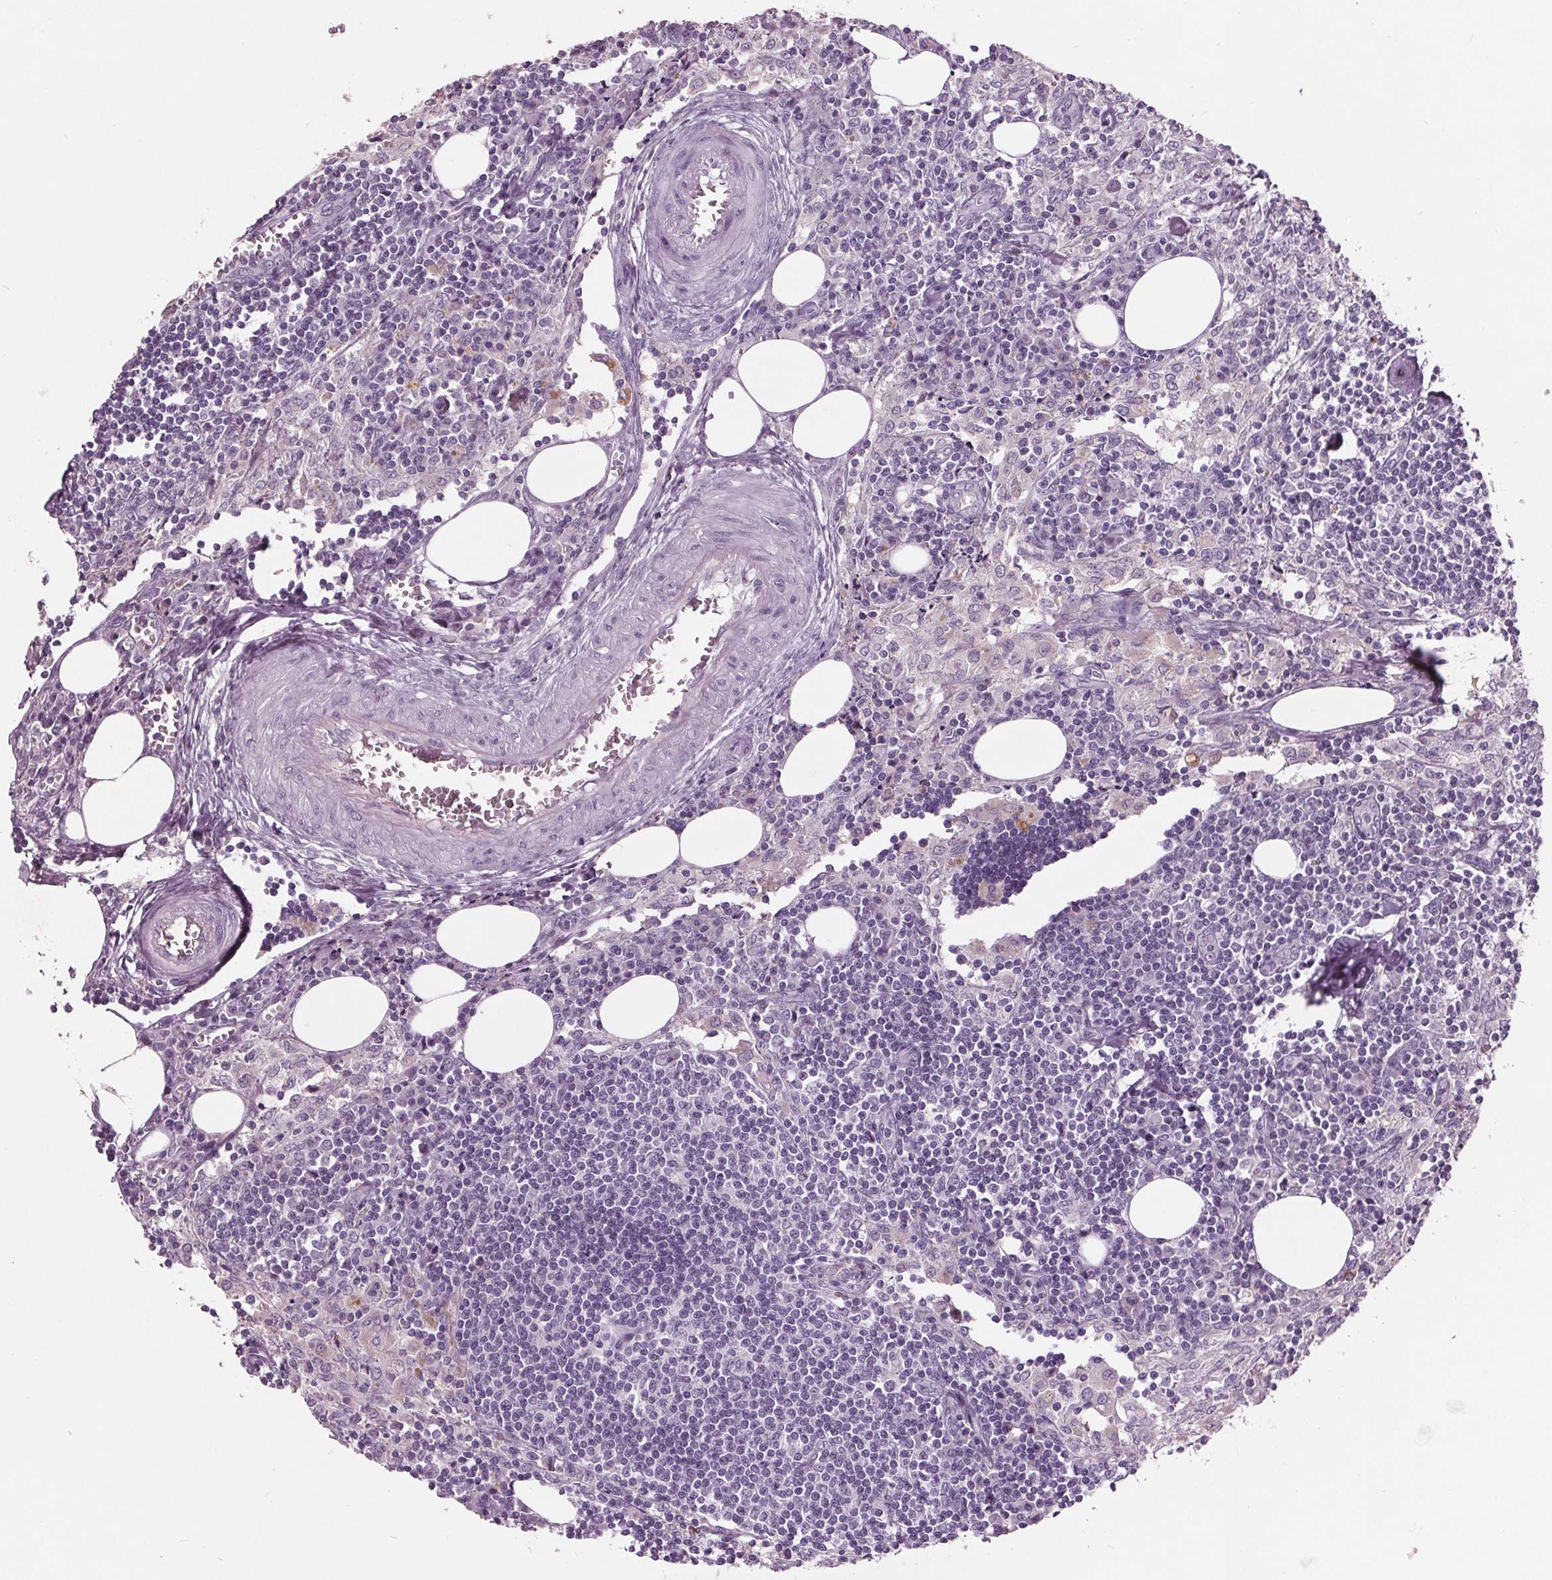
{"staining": {"intensity": "negative", "quantity": "none", "location": "none"}, "tissue": "lymph node", "cell_type": "Germinal center cells", "image_type": "normal", "snomed": [{"axis": "morphology", "description": "Normal tissue, NOS"}, {"axis": "topography", "description": "Lymph node"}], "caption": "IHC image of unremarkable lymph node: human lymph node stained with DAB demonstrates no significant protein expression in germinal center cells.", "gene": "C6", "patient": {"sex": "male", "age": 55}}